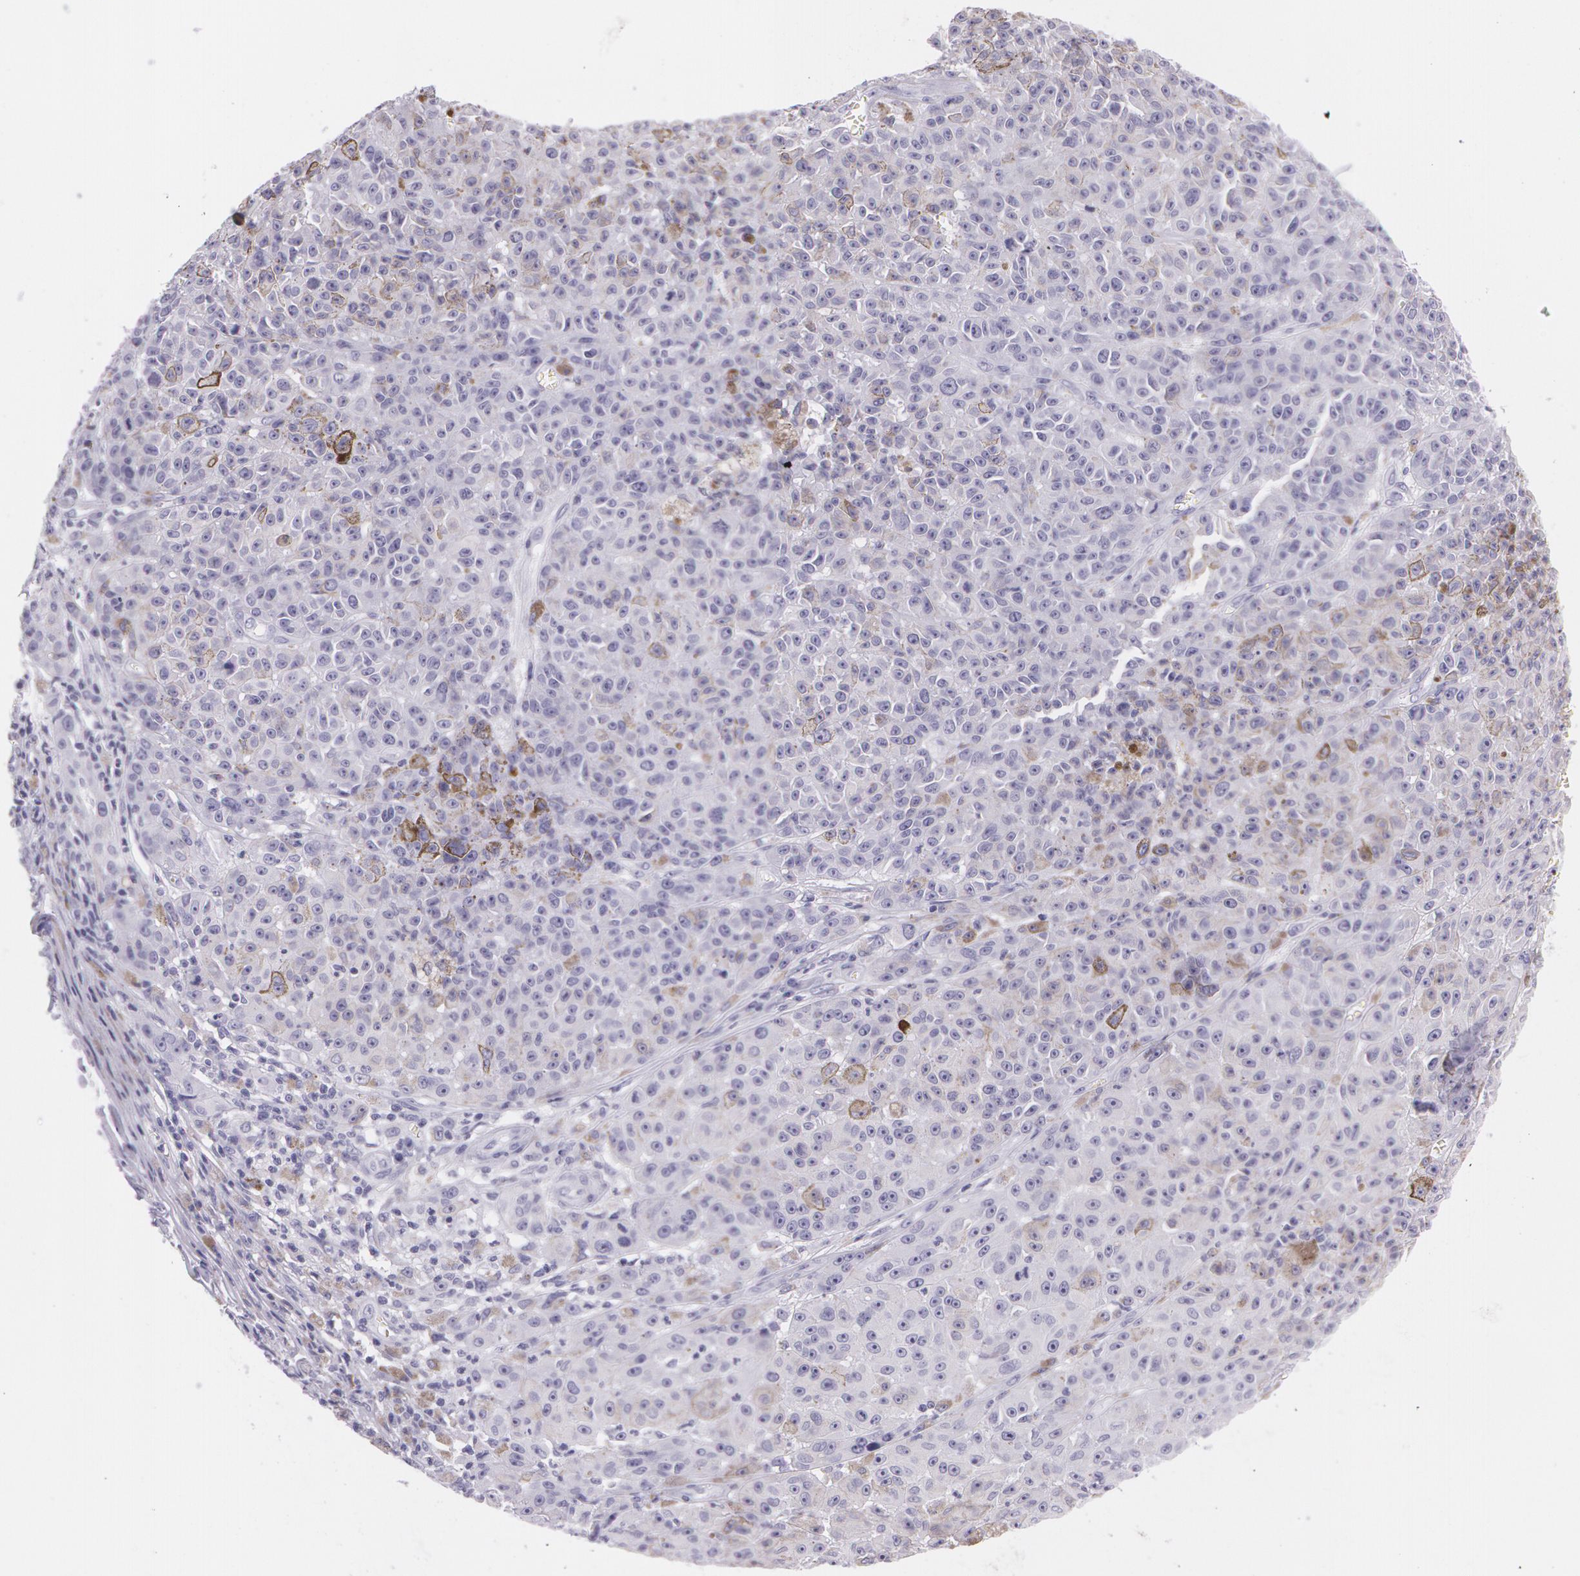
{"staining": {"intensity": "weak", "quantity": "25%-75%", "location": "cytoplasmic/membranous"}, "tissue": "melanoma", "cell_type": "Tumor cells", "image_type": "cancer", "snomed": [{"axis": "morphology", "description": "Malignant melanoma, NOS"}, {"axis": "topography", "description": "Skin"}], "caption": "Malignant melanoma was stained to show a protein in brown. There is low levels of weak cytoplasmic/membranous positivity in approximately 25%-75% of tumor cells.", "gene": "SNCG", "patient": {"sex": "male", "age": 64}}